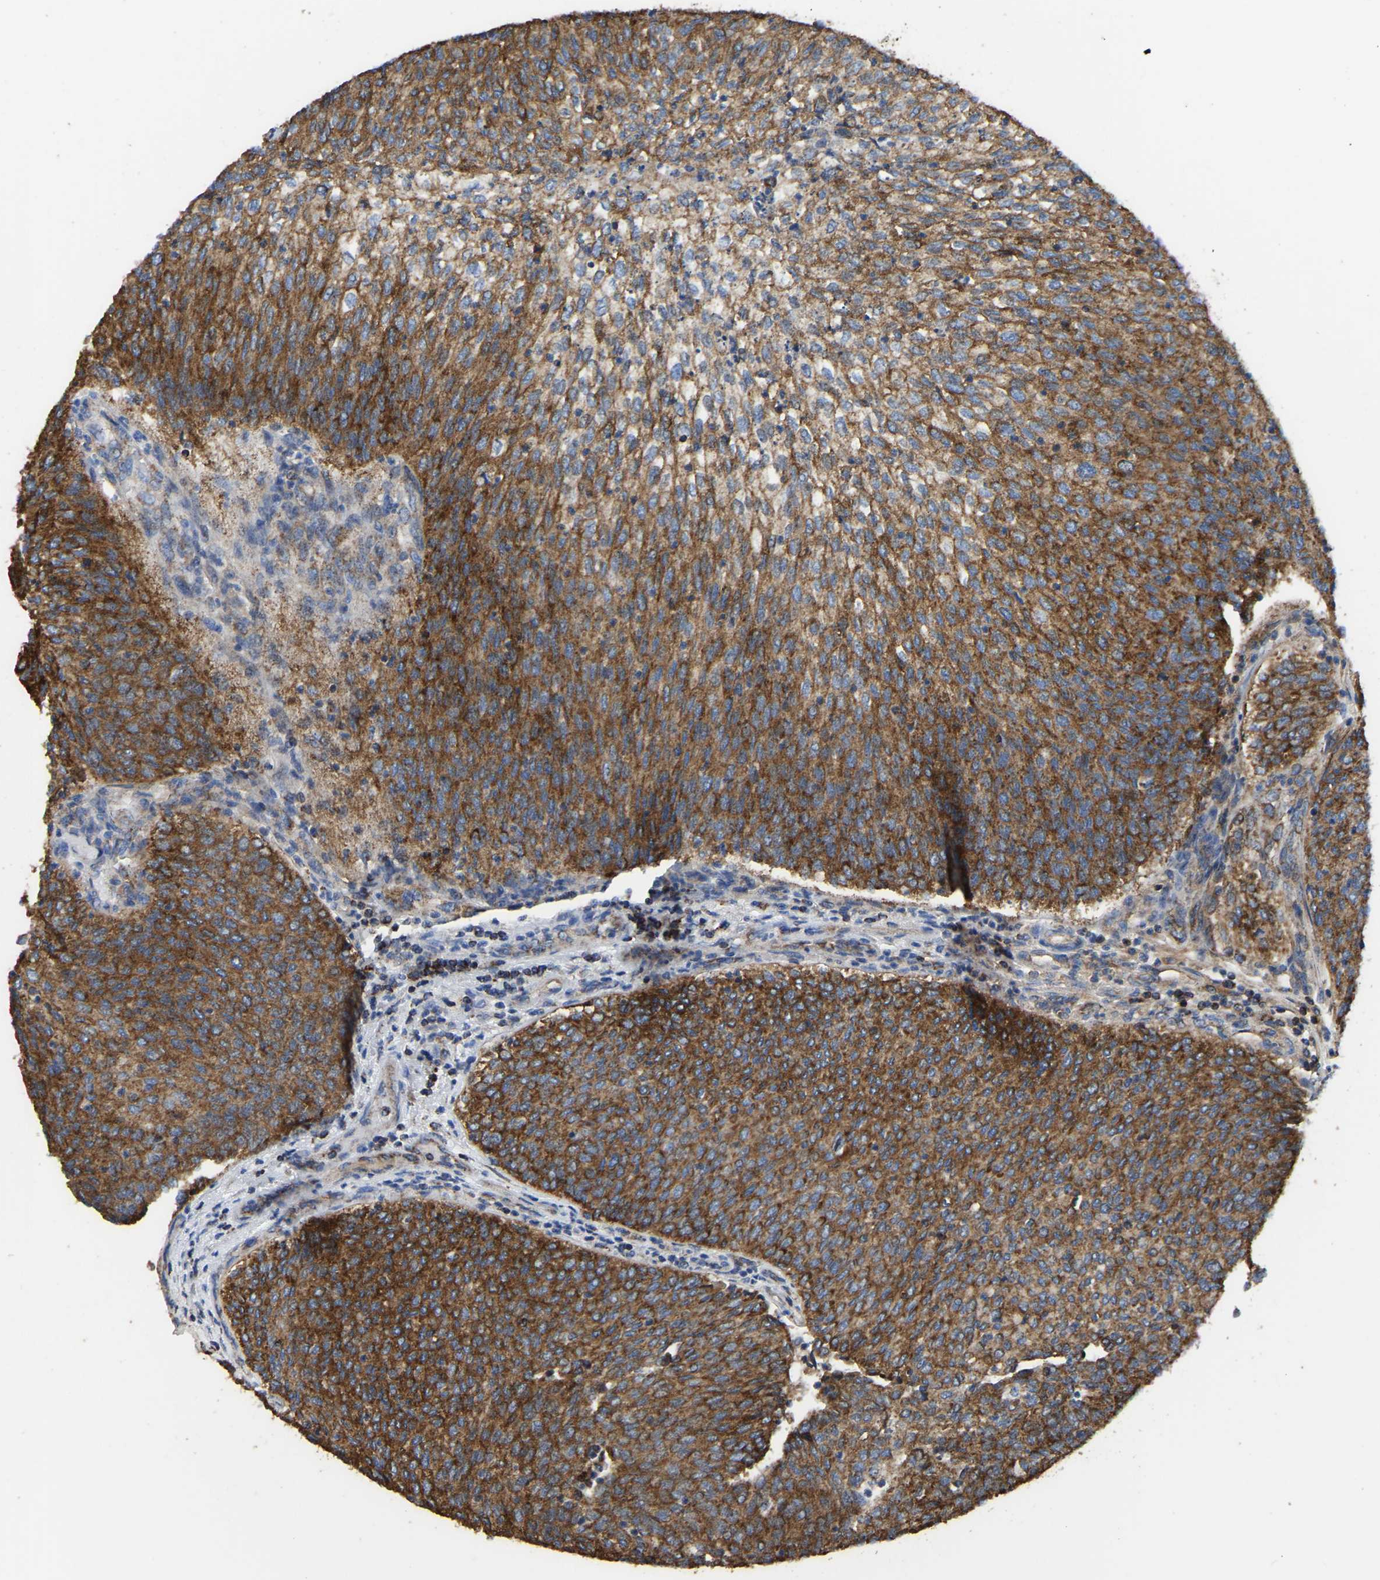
{"staining": {"intensity": "strong", "quantity": ">75%", "location": "cytoplasmic/membranous"}, "tissue": "urothelial cancer", "cell_type": "Tumor cells", "image_type": "cancer", "snomed": [{"axis": "morphology", "description": "Urothelial carcinoma, Low grade"}, {"axis": "topography", "description": "Urinary bladder"}], "caption": "Immunohistochemical staining of human urothelial carcinoma (low-grade) displays high levels of strong cytoplasmic/membranous protein expression in about >75% of tumor cells. (Brightfield microscopy of DAB IHC at high magnification).", "gene": "ETFA", "patient": {"sex": "female", "age": 79}}